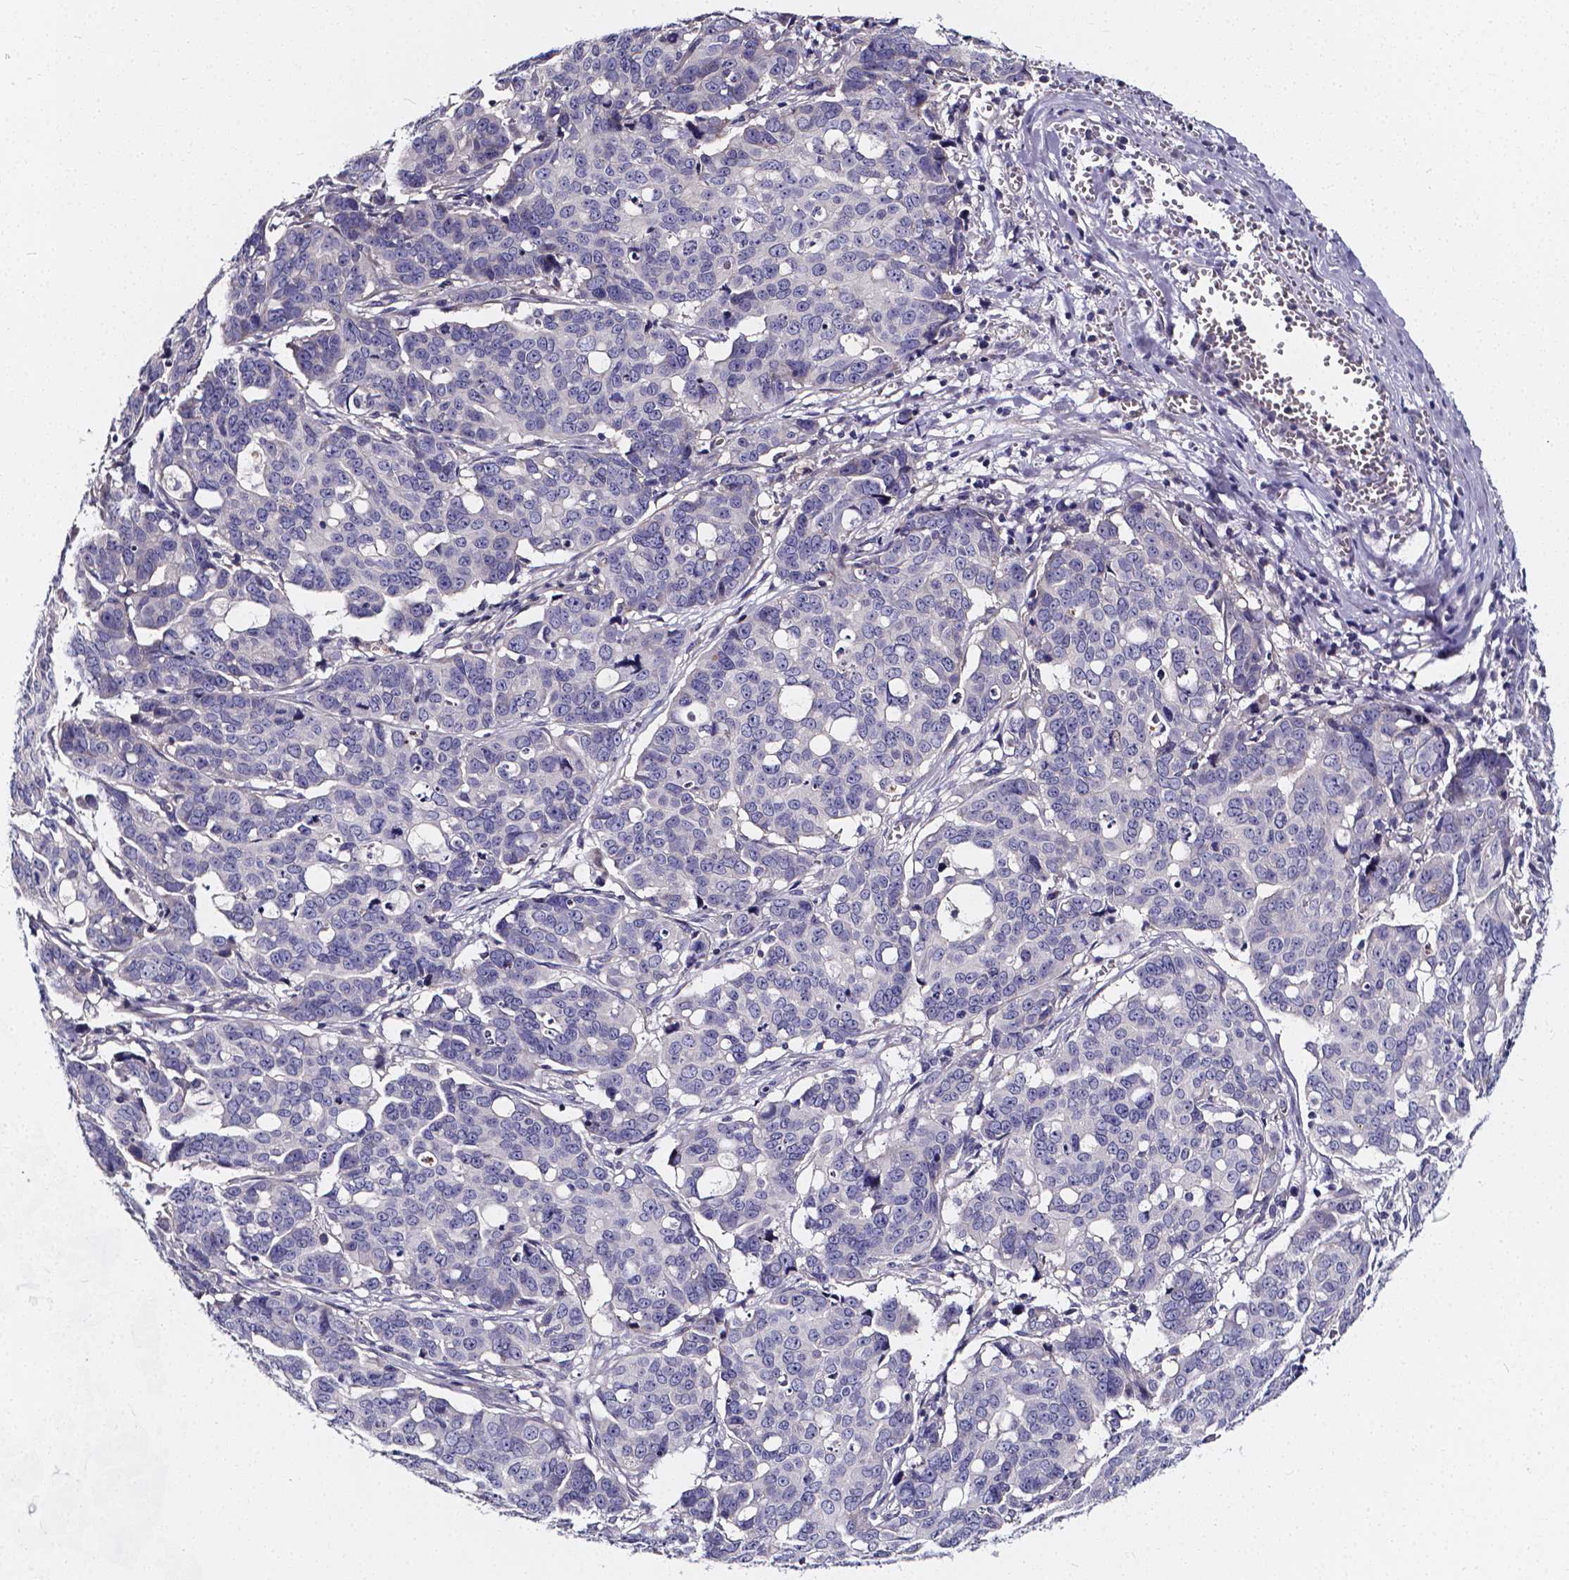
{"staining": {"intensity": "negative", "quantity": "none", "location": "none"}, "tissue": "ovarian cancer", "cell_type": "Tumor cells", "image_type": "cancer", "snomed": [{"axis": "morphology", "description": "Carcinoma, endometroid"}, {"axis": "topography", "description": "Ovary"}], "caption": "IHC histopathology image of human ovarian endometroid carcinoma stained for a protein (brown), which reveals no positivity in tumor cells.", "gene": "CACNG8", "patient": {"sex": "female", "age": 78}}